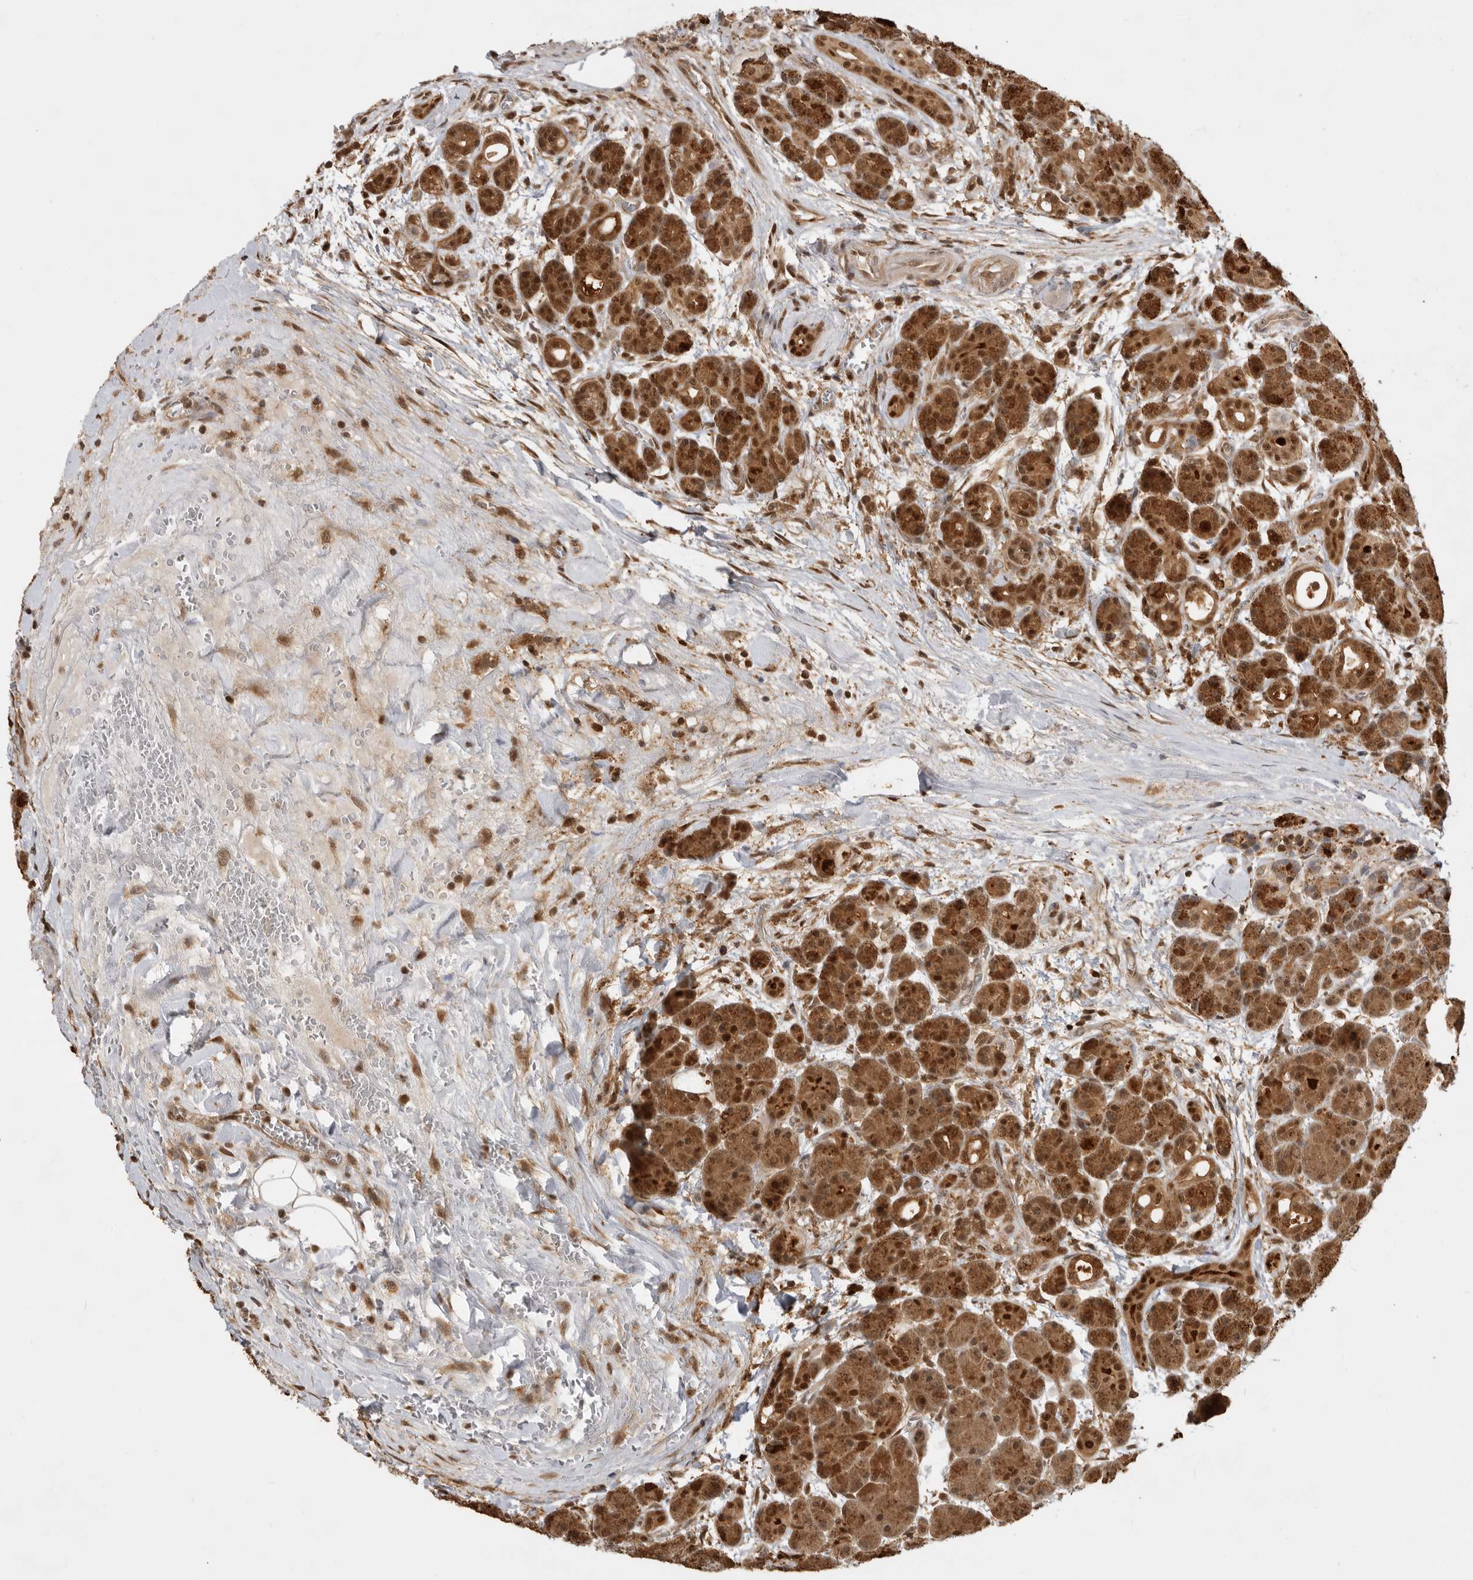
{"staining": {"intensity": "strong", "quantity": ">75%", "location": "cytoplasmic/membranous,nuclear"}, "tissue": "pancreas", "cell_type": "Exocrine glandular cells", "image_type": "normal", "snomed": [{"axis": "morphology", "description": "Normal tissue, NOS"}, {"axis": "topography", "description": "Pancreas"}], "caption": "Protein staining demonstrates strong cytoplasmic/membranous,nuclear expression in approximately >75% of exocrine glandular cells in benign pancreas.", "gene": "ADPRS", "patient": {"sex": "male", "age": 63}}